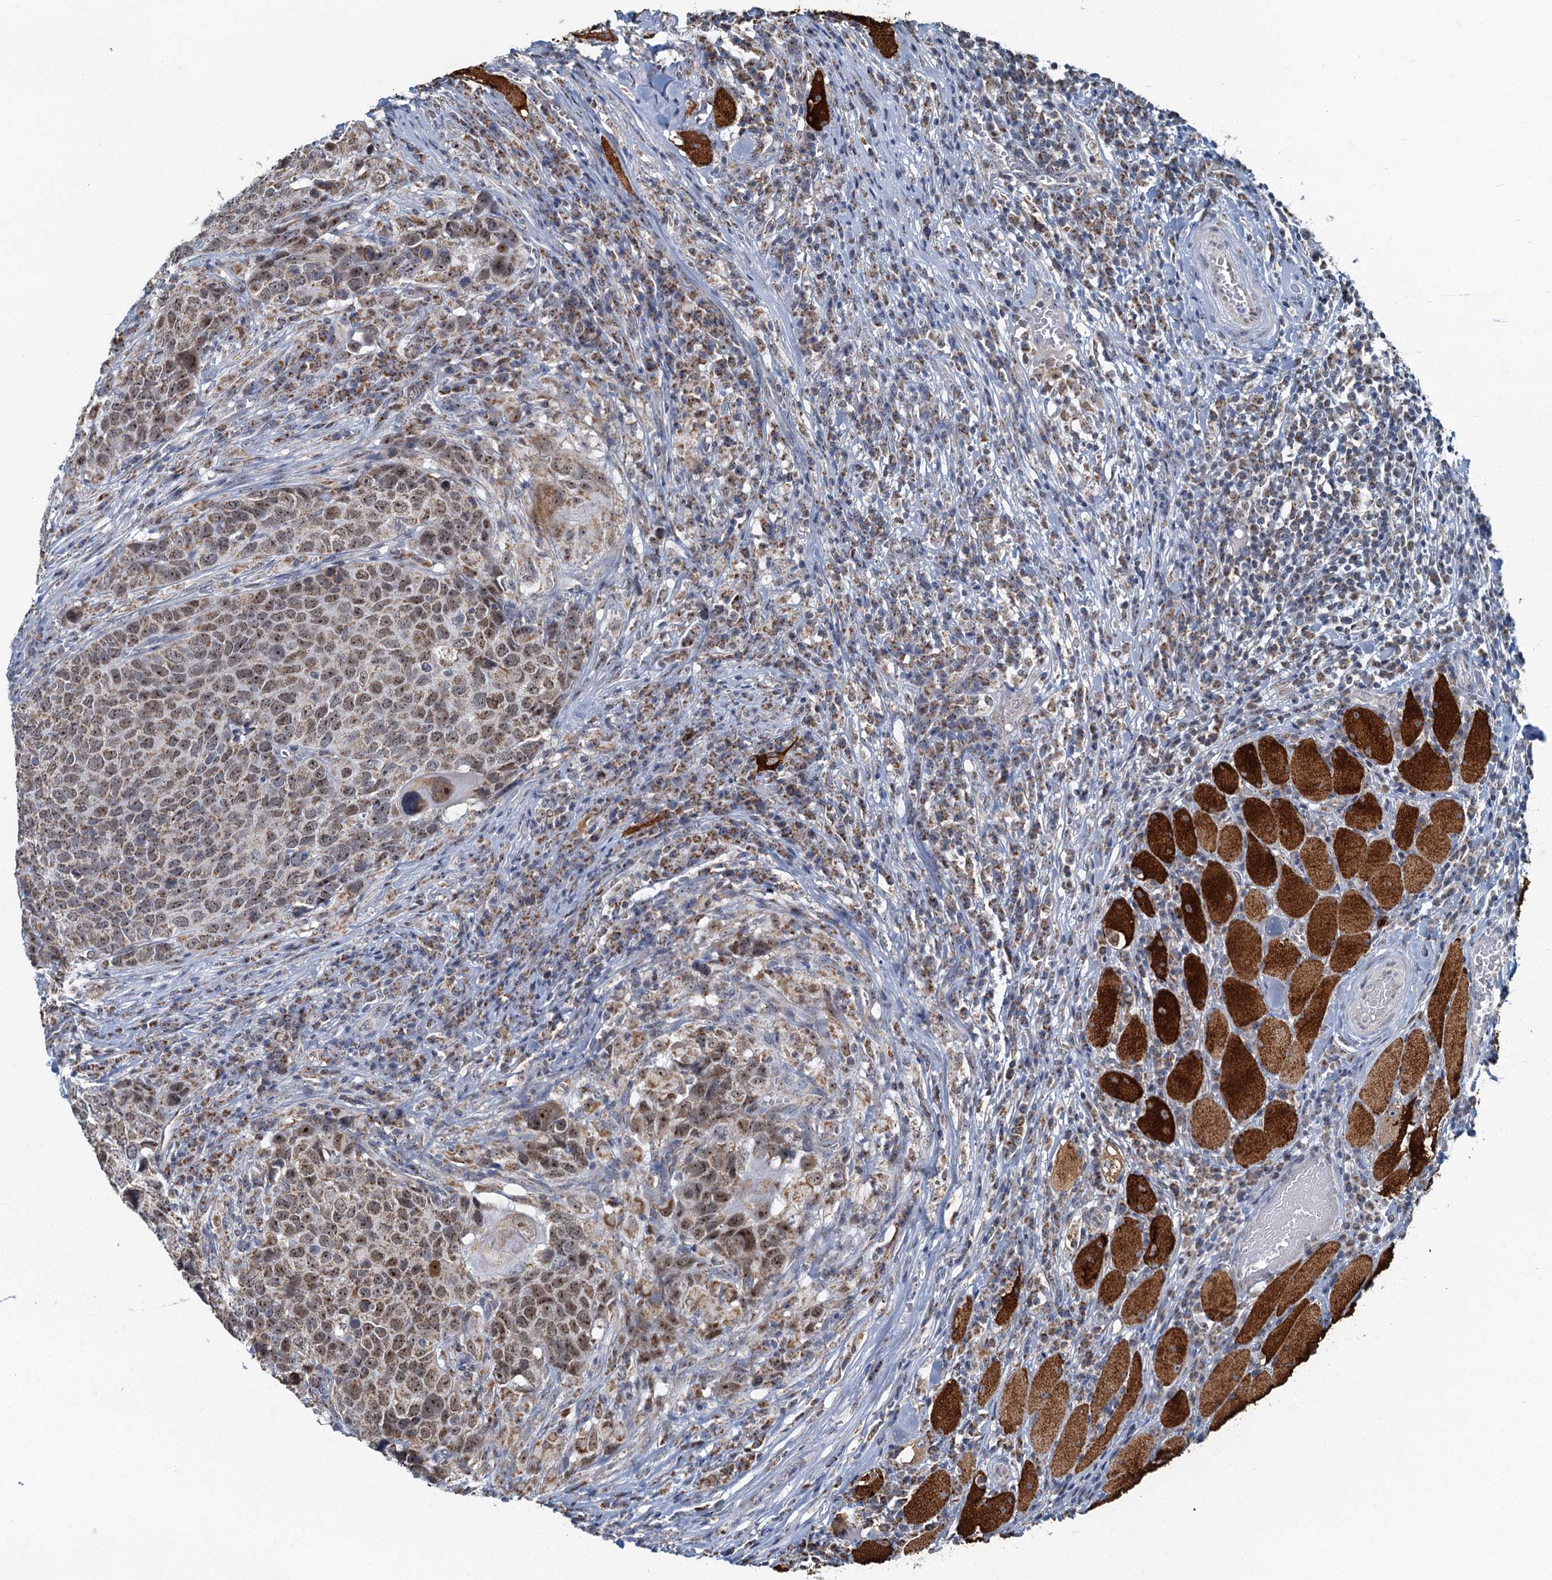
{"staining": {"intensity": "weak", "quantity": ">75%", "location": "cytoplasmic/membranous,nuclear"}, "tissue": "head and neck cancer", "cell_type": "Tumor cells", "image_type": "cancer", "snomed": [{"axis": "morphology", "description": "Squamous cell carcinoma, NOS"}, {"axis": "topography", "description": "Head-Neck"}], "caption": "Head and neck cancer tissue displays weak cytoplasmic/membranous and nuclear staining in about >75% of tumor cells The staining was performed using DAB, with brown indicating positive protein expression. Nuclei are stained blue with hematoxylin.", "gene": "RAD9B", "patient": {"sex": "male", "age": 66}}